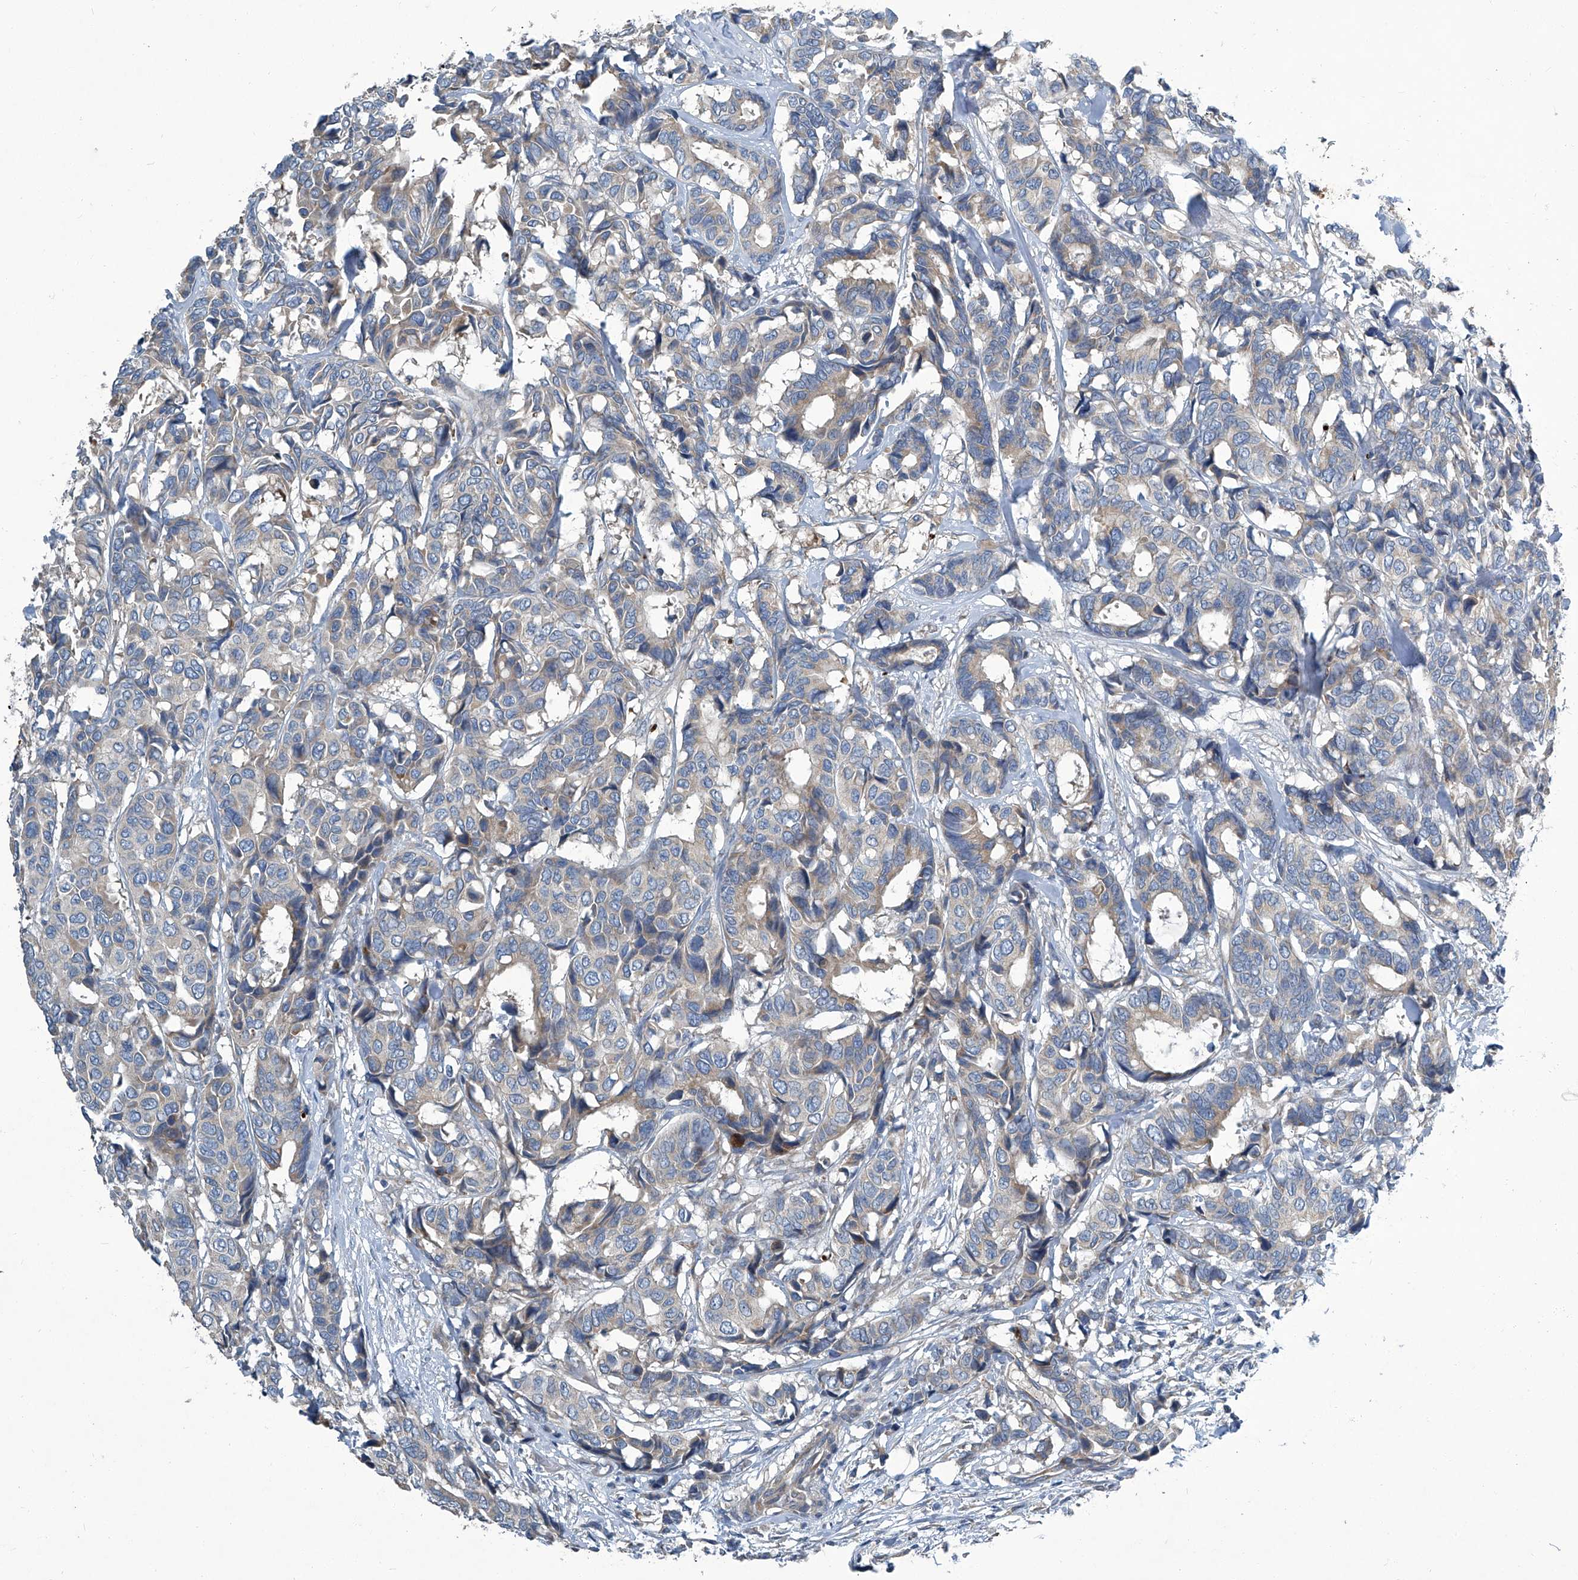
{"staining": {"intensity": "weak", "quantity": ">75%", "location": "cytoplasmic/membranous"}, "tissue": "breast cancer", "cell_type": "Tumor cells", "image_type": "cancer", "snomed": [{"axis": "morphology", "description": "Duct carcinoma"}, {"axis": "topography", "description": "Breast"}], "caption": "Breast cancer (infiltrating ductal carcinoma) was stained to show a protein in brown. There is low levels of weak cytoplasmic/membranous positivity in approximately >75% of tumor cells.", "gene": "SLC26A11", "patient": {"sex": "female", "age": 87}}